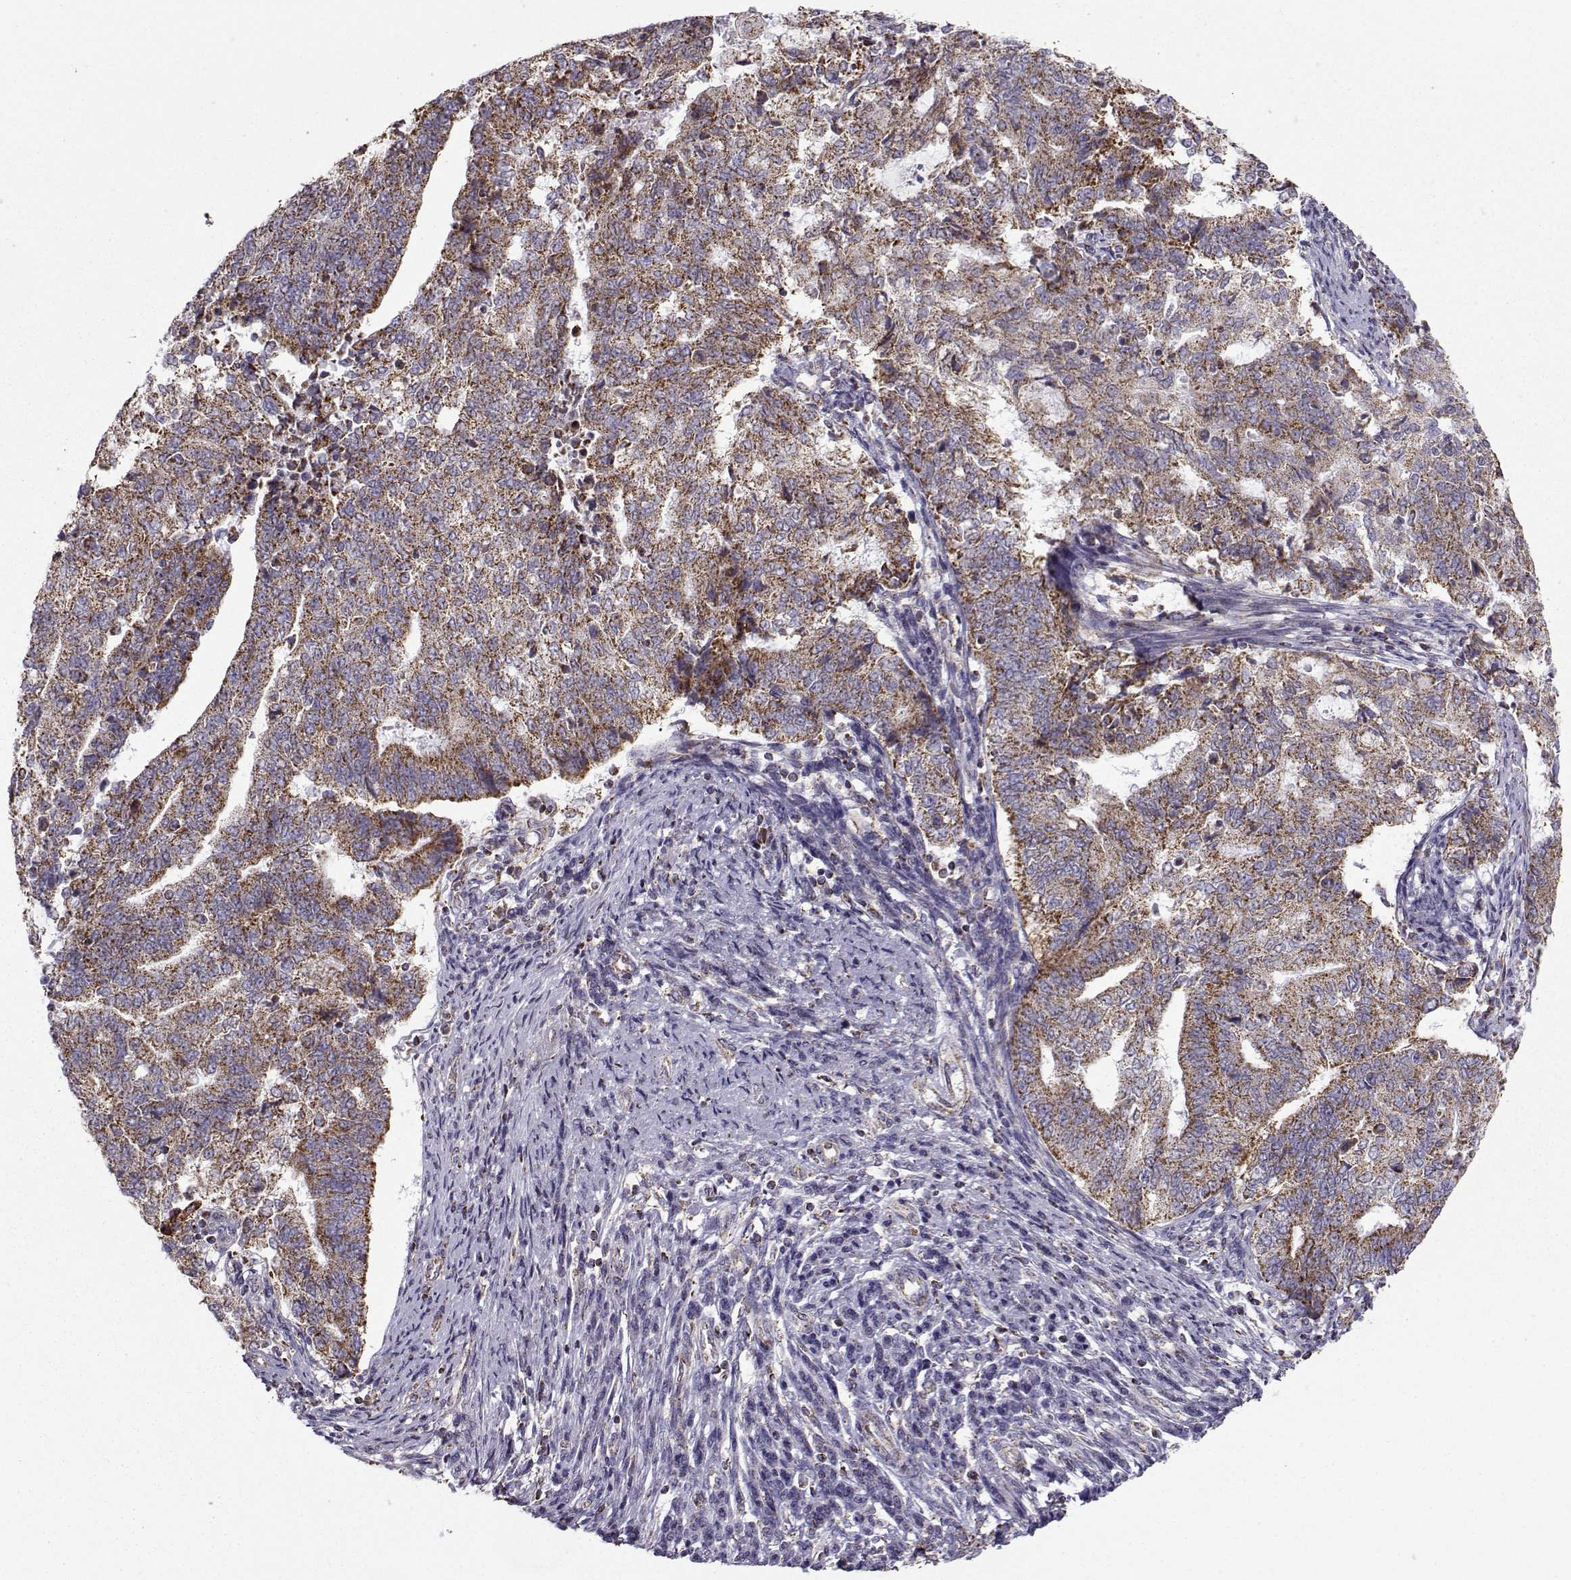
{"staining": {"intensity": "strong", "quantity": ">75%", "location": "cytoplasmic/membranous"}, "tissue": "endometrial cancer", "cell_type": "Tumor cells", "image_type": "cancer", "snomed": [{"axis": "morphology", "description": "Adenocarcinoma, NOS"}, {"axis": "topography", "description": "Endometrium"}], "caption": "Immunohistochemistry (DAB (3,3'-diaminobenzidine)) staining of endometrial cancer (adenocarcinoma) reveals strong cytoplasmic/membranous protein staining in approximately >75% of tumor cells. (DAB = brown stain, brightfield microscopy at high magnification).", "gene": "NECAB3", "patient": {"sex": "female", "age": 65}}